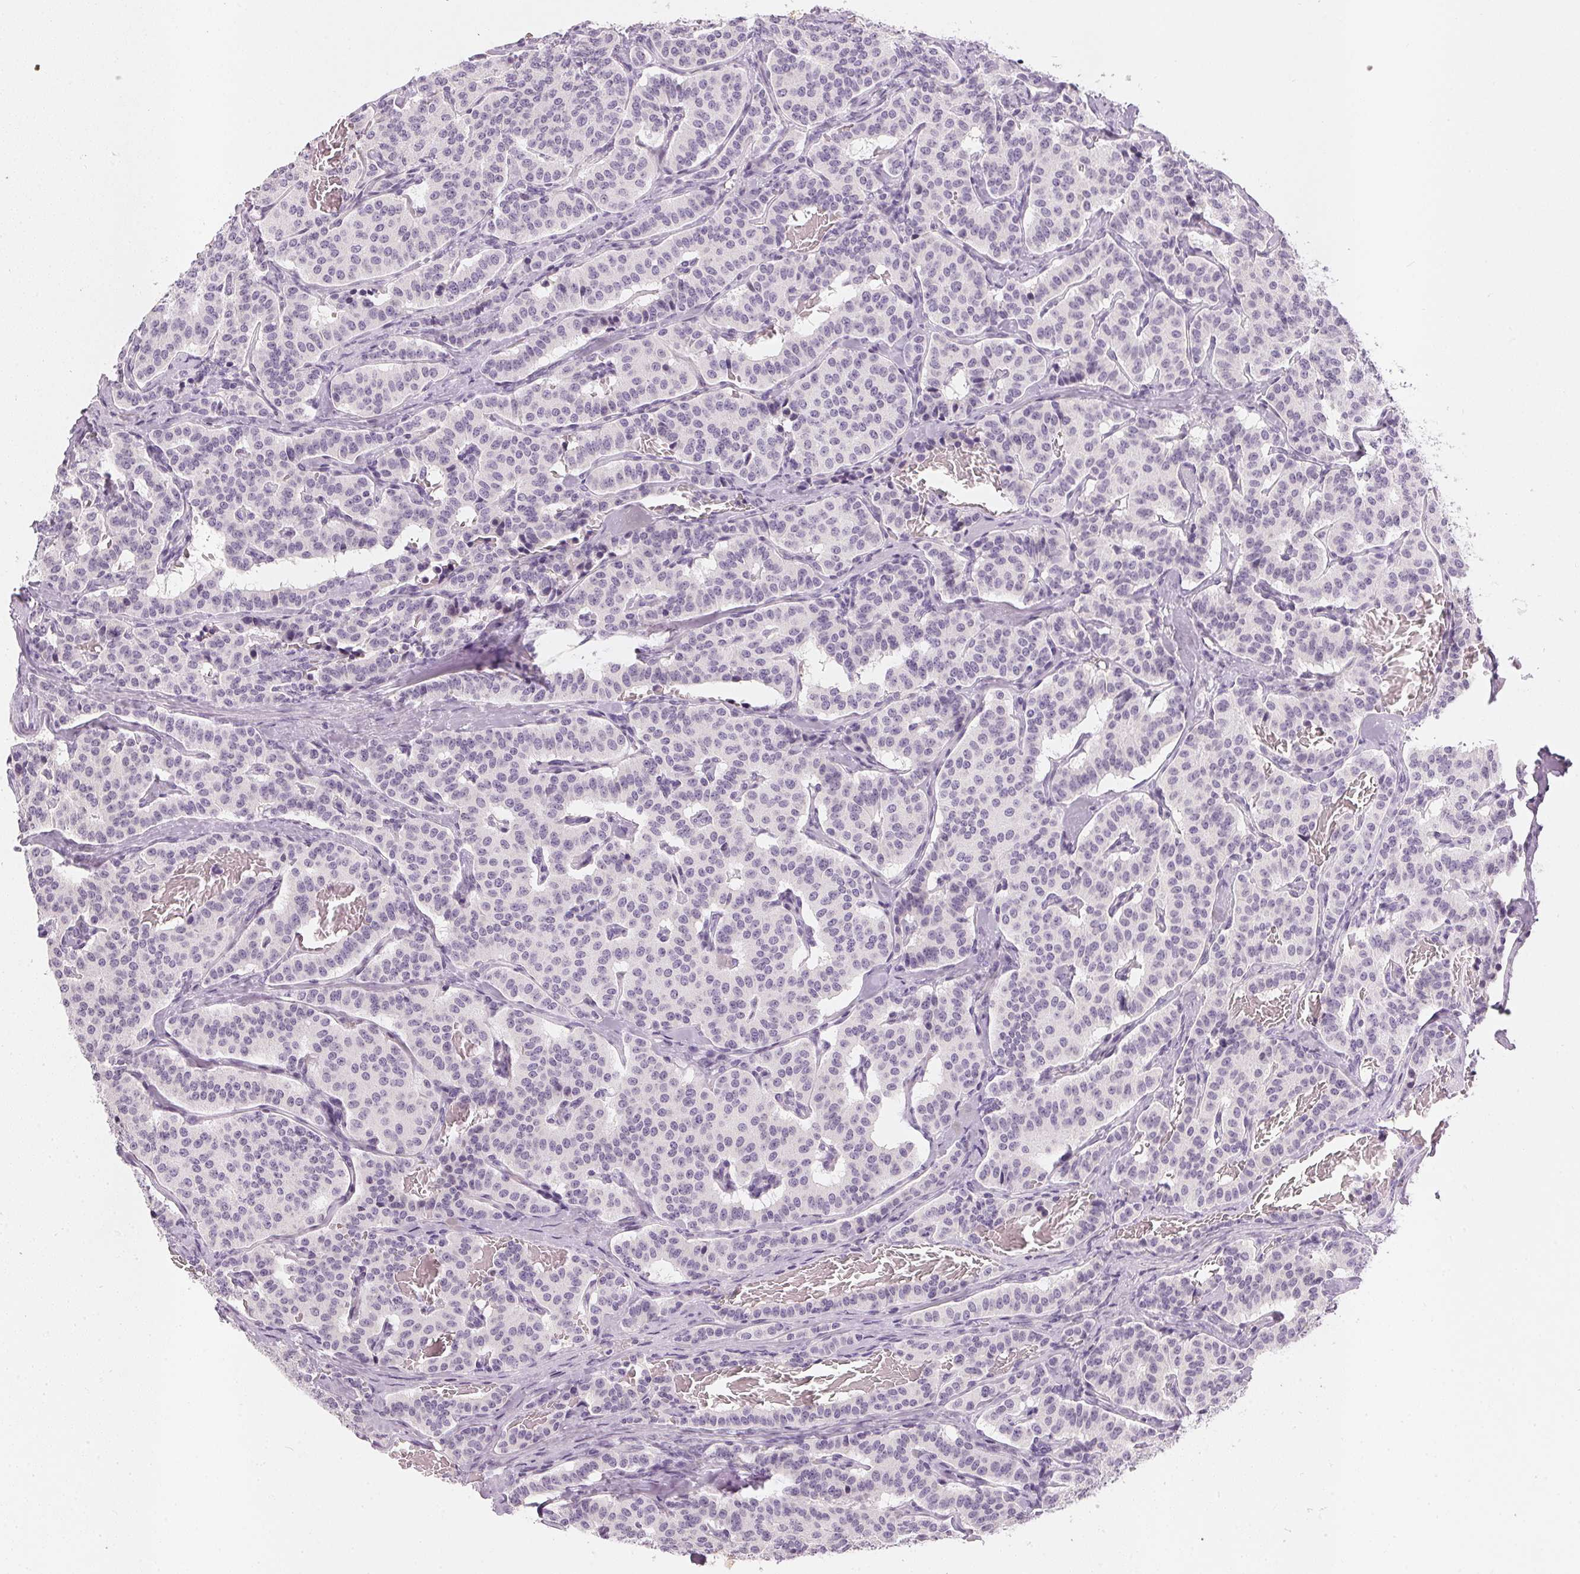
{"staining": {"intensity": "negative", "quantity": "none", "location": "none"}, "tissue": "carcinoid", "cell_type": "Tumor cells", "image_type": "cancer", "snomed": [{"axis": "morphology", "description": "Carcinoid, malignant, NOS"}, {"axis": "topography", "description": "Lung"}], "caption": "The photomicrograph reveals no significant positivity in tumor cells of carcinoid.", "gene": "CHST4", "patient": {"sex": "female", "age": 46}}